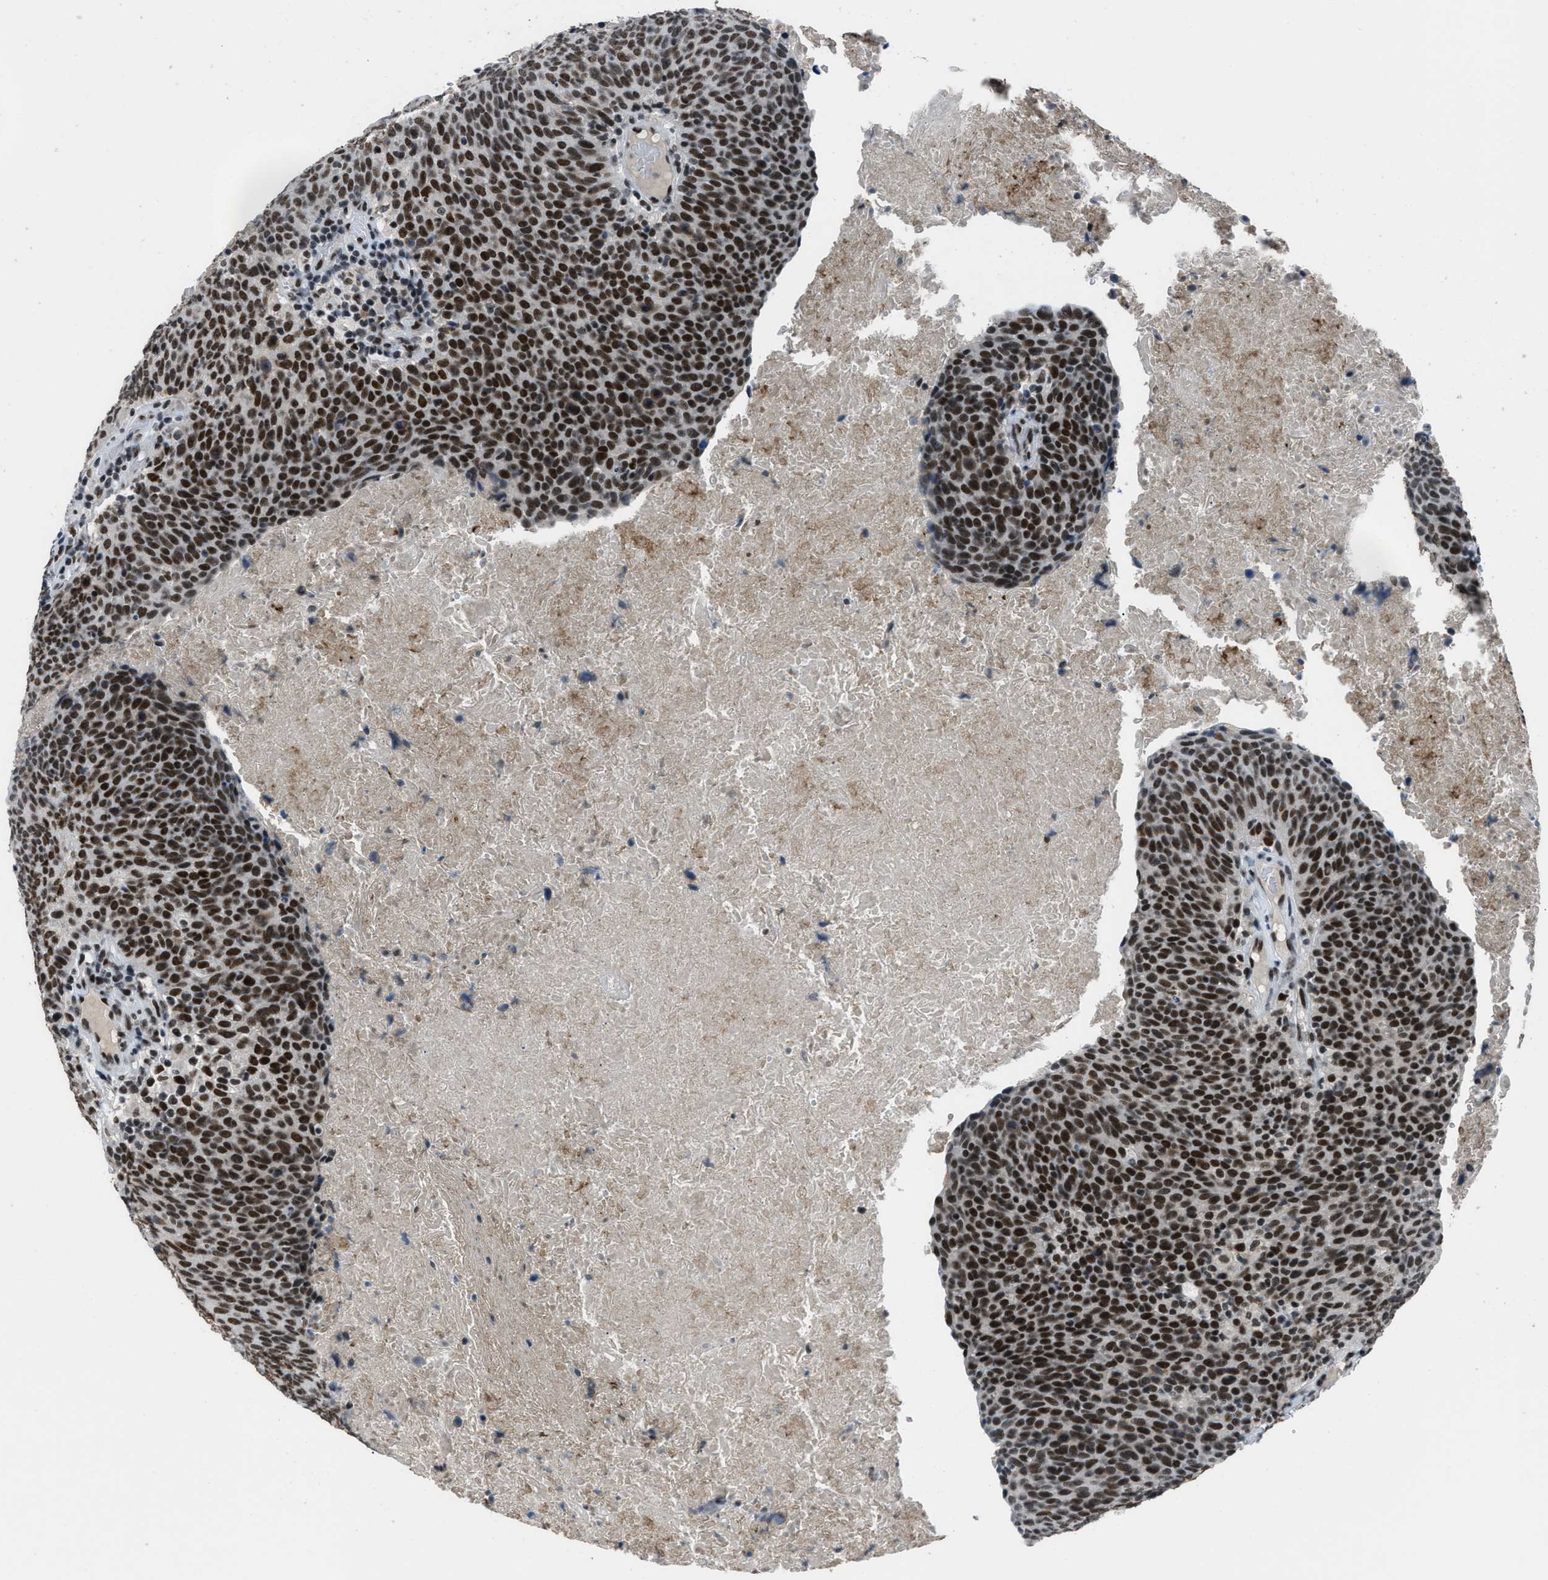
{"staining": {"intensity": "strong", "quantity": ">75%", "location": "nuclear"}, "tissue": "head and neck cancer", "cell_type": "Tumor cells", "image_type": "cancer", "snomed": [{"axis": "morphology", "description": "Squamous cell carcinoma, NOS"}, {"axis": "morphology", "description": "Squamous cell carcinoma, metastatic, NOS"}, {"axis": "topography", "description": "Lymph node"}, {"axis": "topography", "description": "Head-Neck"}], "caption": "A photomicrograph of head and neck cancer (squamous cell carcinoma) stained for a protein exhibits strong nuclear brown staining in tumor cells.", "gene": "GATAD2B", "patient": {"sex": "male", "age": 62}}